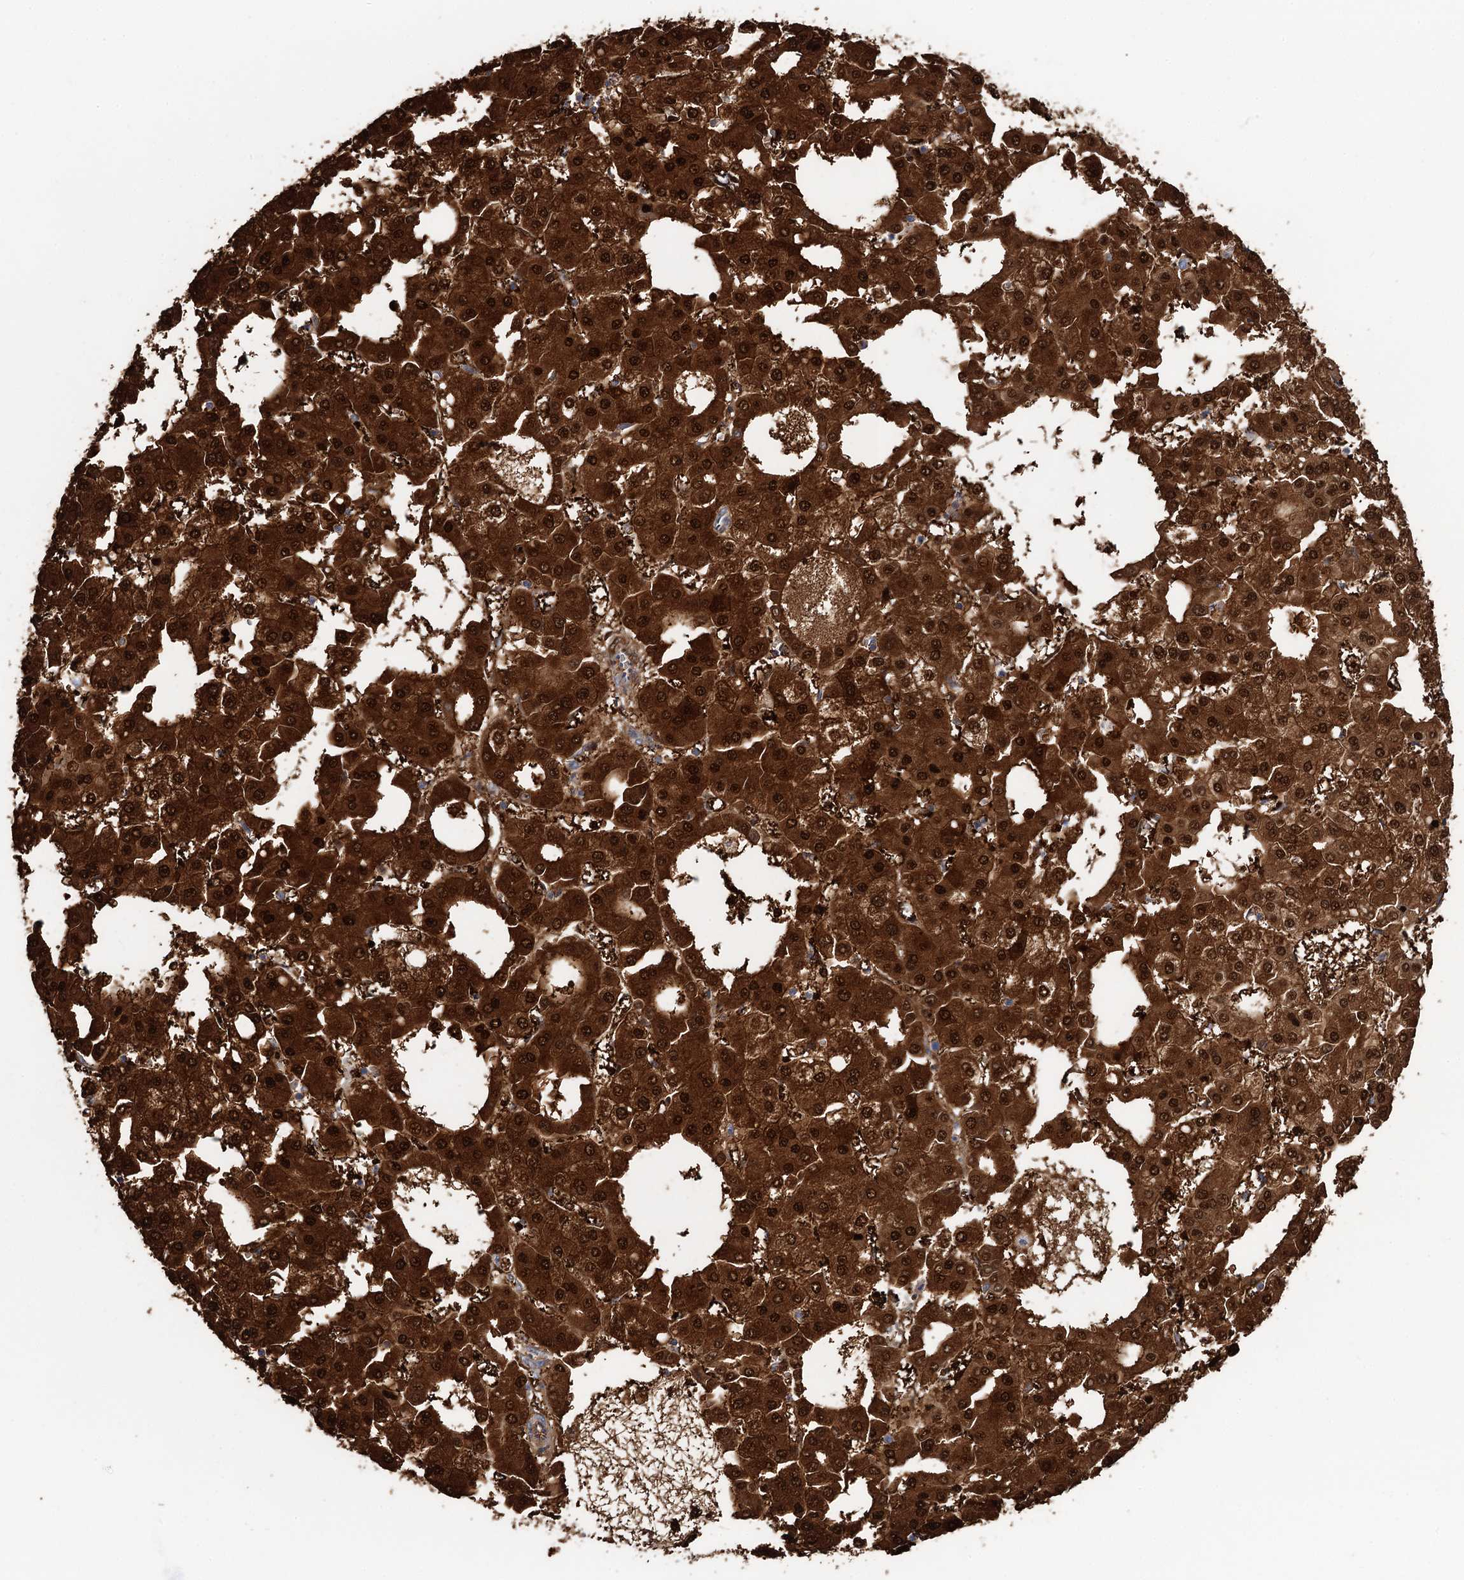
{"staining": {"intensity": "strong", "quantity": ">75%", "location": "cytoplasmic/membranous,nuclear"}, "tissue": "liver cancer", "cell_type": "Tumor cells", "image_type": "cancer", "snomed": [{"axis": "morphology", "description": "Carcinoma, Hepatocellular, NOS"}, {"axis": "topography", "description": "Liver"}], "caption": "DAB immunohistochemical staining of human hepatocellular carcinoma (liver) reveals strong cytoplasmic/membranous and nuclear protein positivity in about >75% of tumor cells.", "gene": "FAH", "patient": {"sex": "male", "age": 47}}